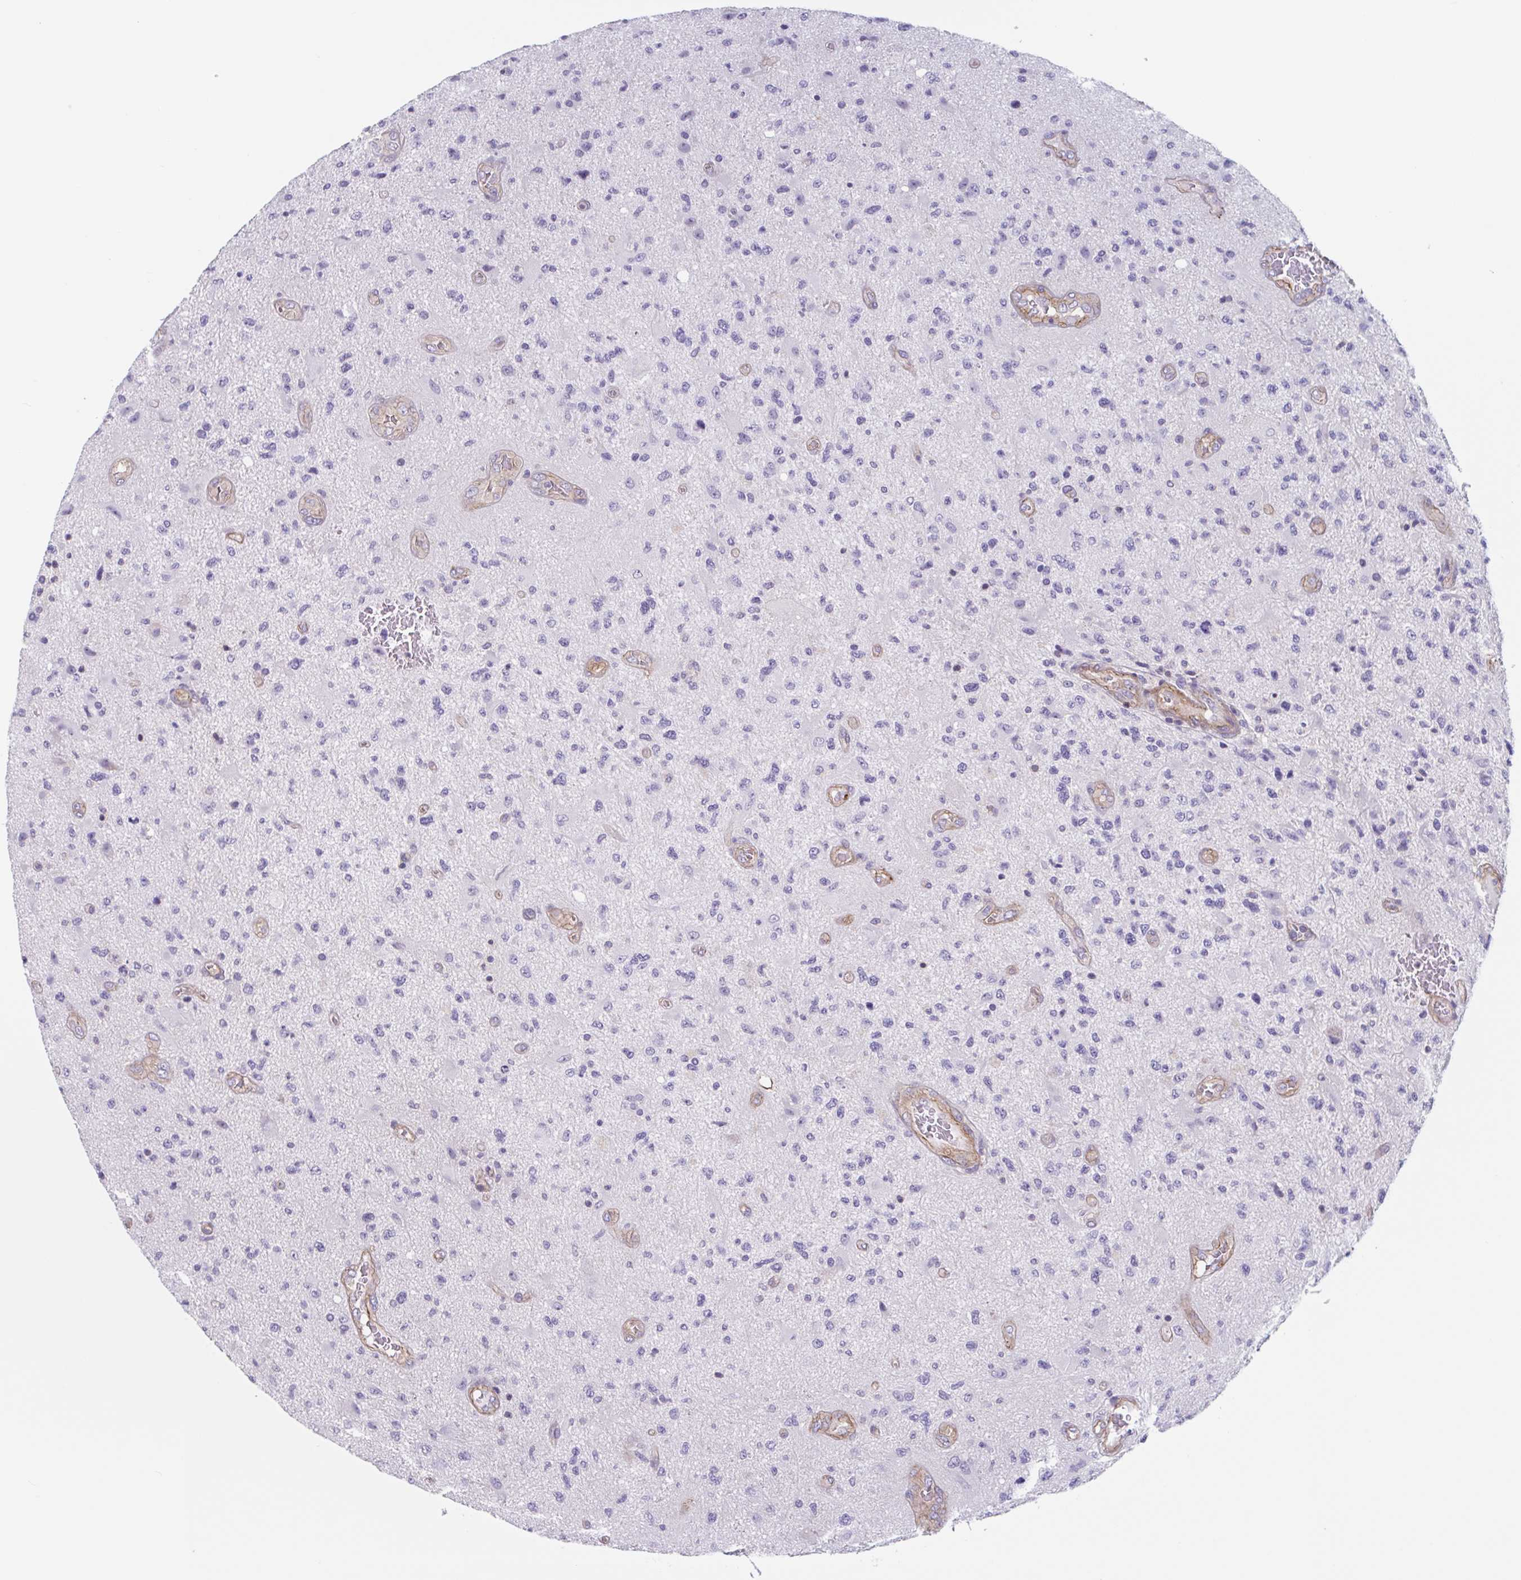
{"staining": {"intensity": "negative", "quantity": "none", "location": "none"}, "tissue": "glioma", "cell_type": "Tumor cells", "image_type": "cancer", "snomed": [{"axis": "morphology", "description": "Glioma, malignant, High grade"}, {"axis": "topography", "description": "Brain"}], "caption": "Image shows no protein positivity in tumor cells of malignant glioma (high-grade) tissue.", "gene": "SHISA7", "patient": {"sex": "male", "age": 67}}